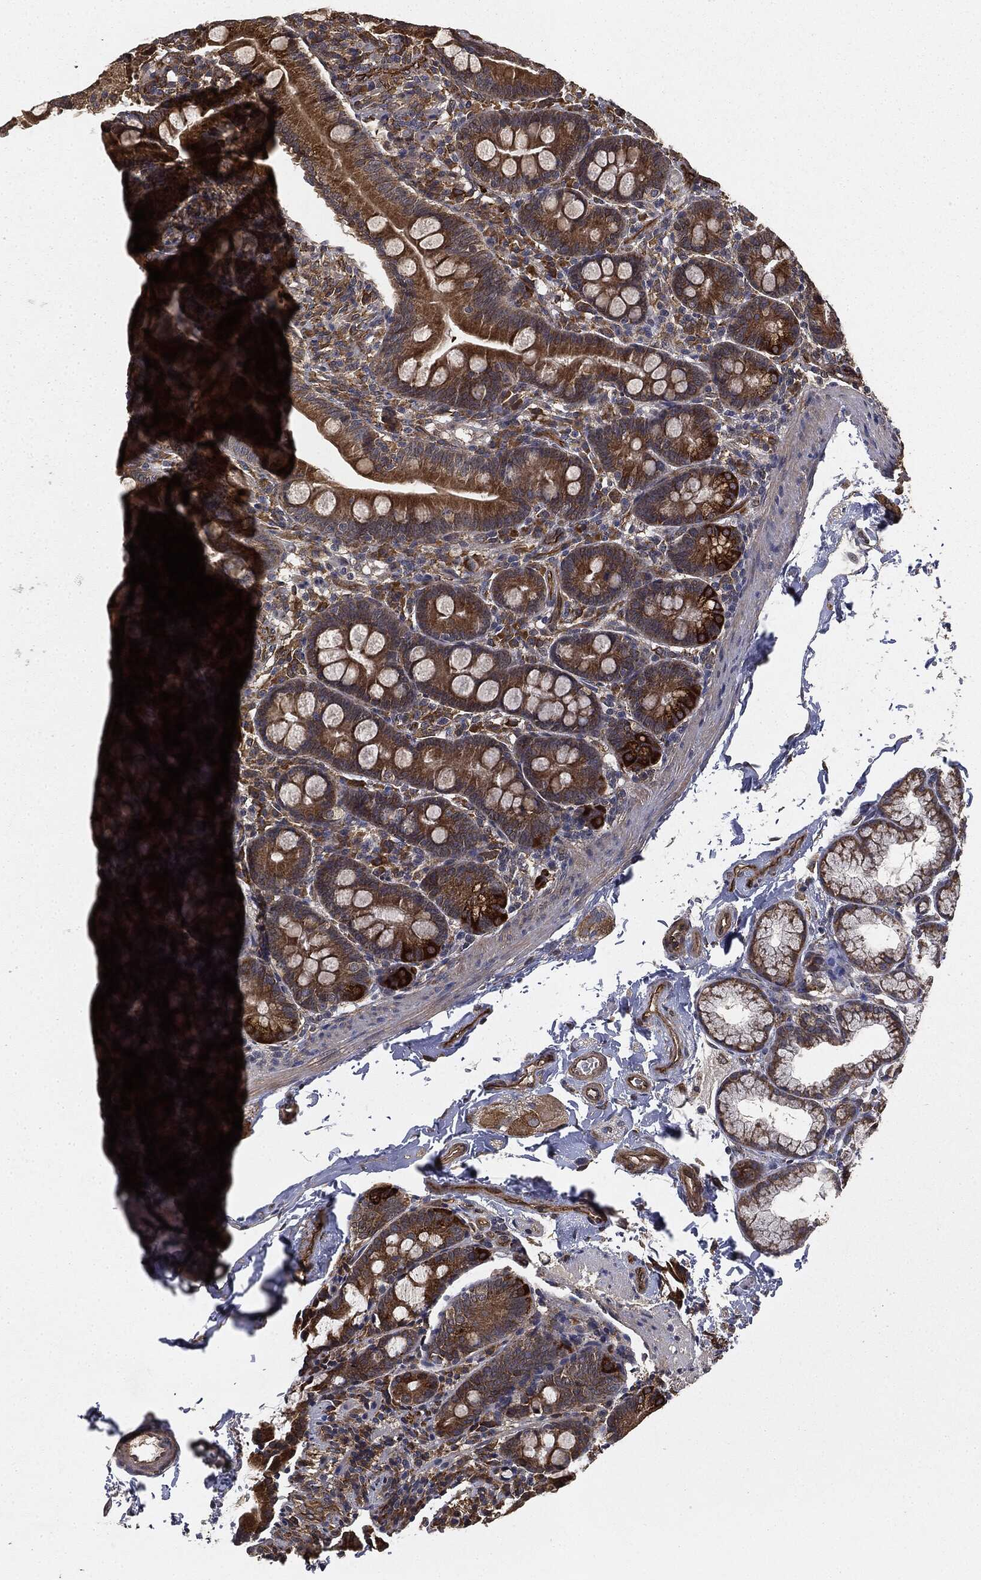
{"staining": {"intensity": "strong", "quantity": ">75%", "location": "cytoplasmic/membranous"}, "tissue": "small intestine", "cell_type": "Glandular cells", "image_type": "normal", "snomed": [{"axis": "morphology", "description": "Normal tissue, NOS"}, {"axis": "topography", "description": "Small intestine"}], "caption": "This micrograph displays IHC staining of benign human small intestine, with high strong cytoplasmic/membranous positivity in about >75% of glandular cells.", "gene": "MIER2", "patient": {"sex": "female", "age": 44}}